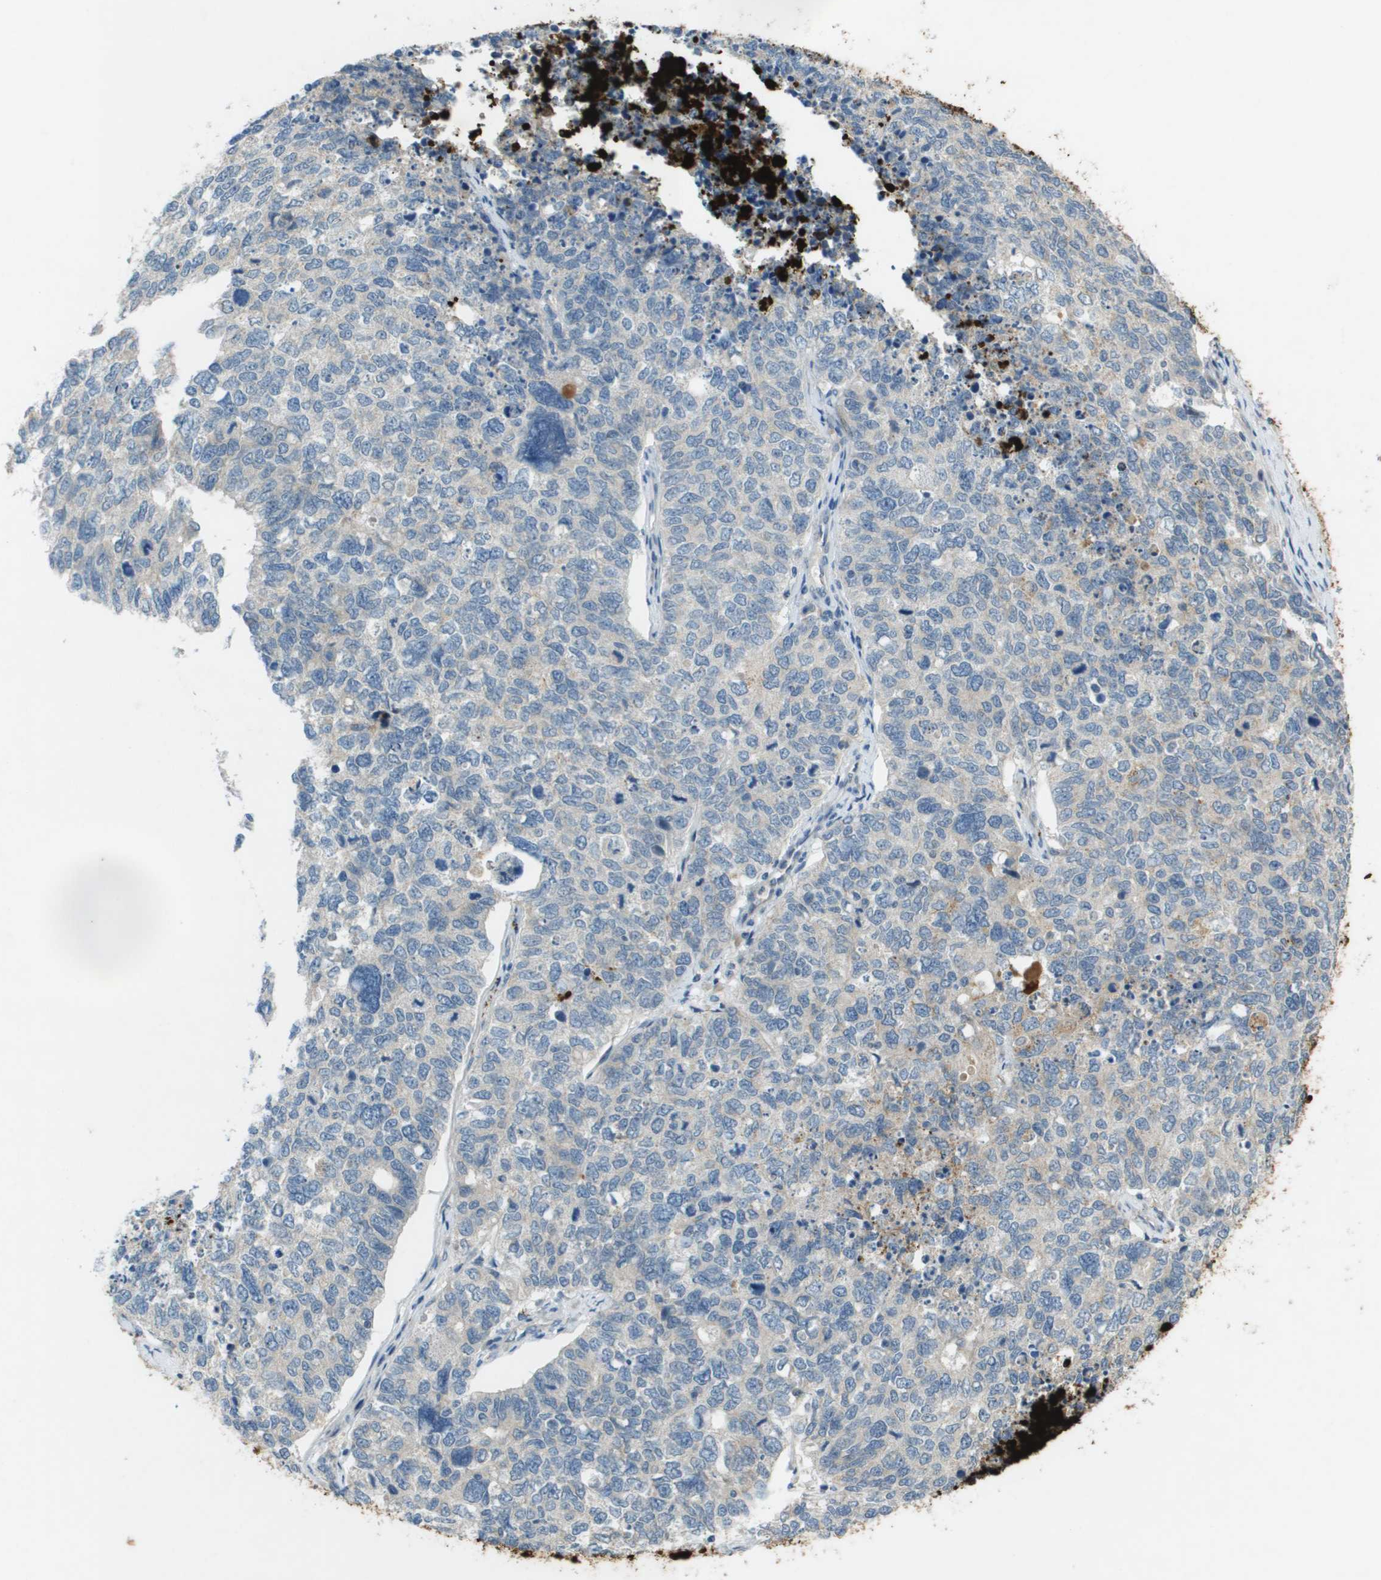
{"staining": {"intensity": "negative", "quantity": "none", "location": "none"}, "tissue": "cervical cancer", "cell_type": "Tumor cells", "image_type": "cancer", "snomed": [{"axis": "morphology", "description": "Squamous cell carcinoma, NOS"}, {"axis": "topography", "description": "Cervix"}], "caption": "Human squamous cell carcinoma (cervical) stained for a protein using IHC demonstrates no expression in tumor cells.", "gene": "VTN", "patient": {"sex": "female", "age": 63}}